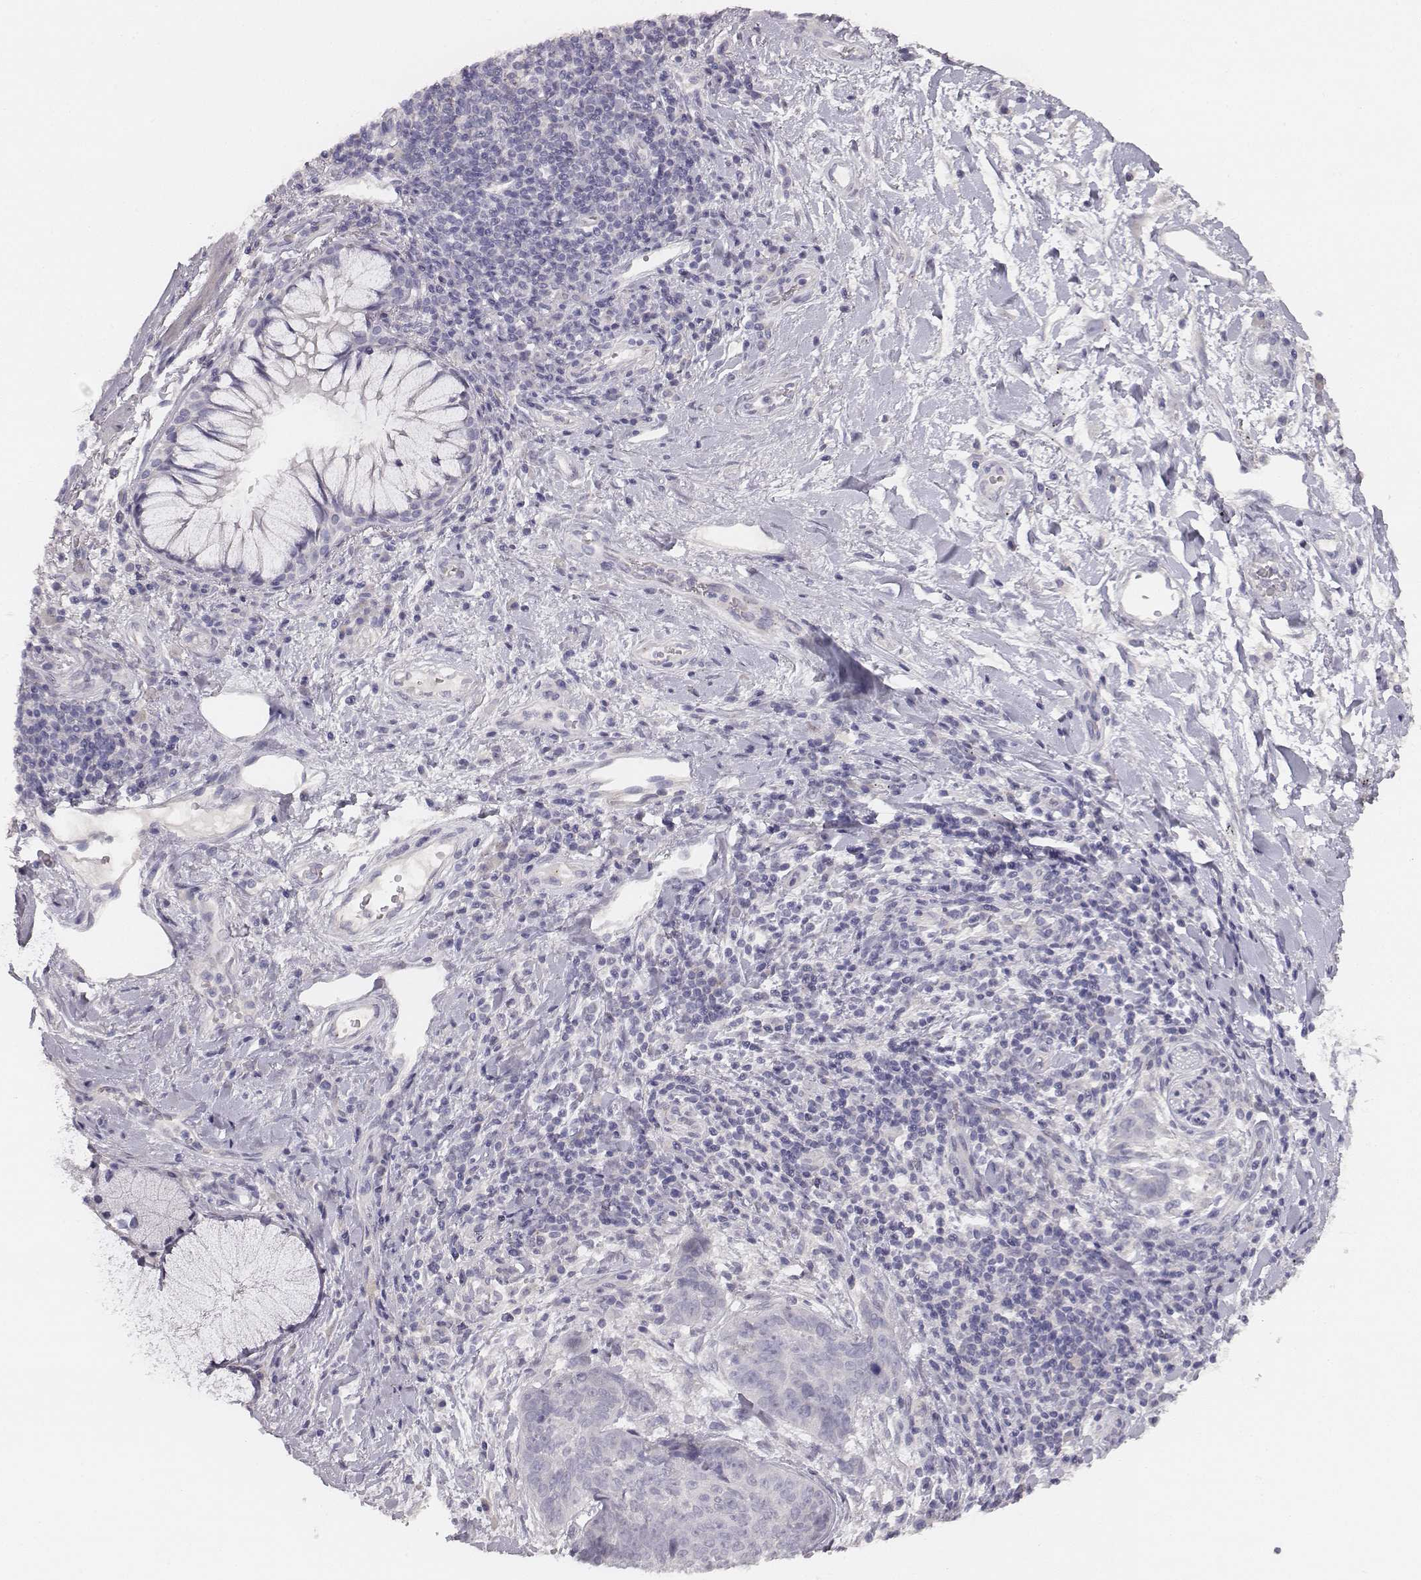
{"staining": {"intensity": "negative", "quantity": "none", "location": "none"}, "tissue": "lung cancer", "cell_type": "Tumor cells", "image_type": "cancer", "snomed": [{"axis": "morphology", "description": "Normal tissue, NOS"}, {"axis": "morphology", "description": "Squamous cell carcinoma, NOS"}, {"axis": "topography", "description": "Bronchus"}, {"axis": "topography", "description": "Lung"}], "caption": "Human squamous cell carcinoma (lung) stained for a protein using IHC reveals no expression in tumor cells.", "gene": "MYH6", "patient": {"sex": "male", "age": 64}}